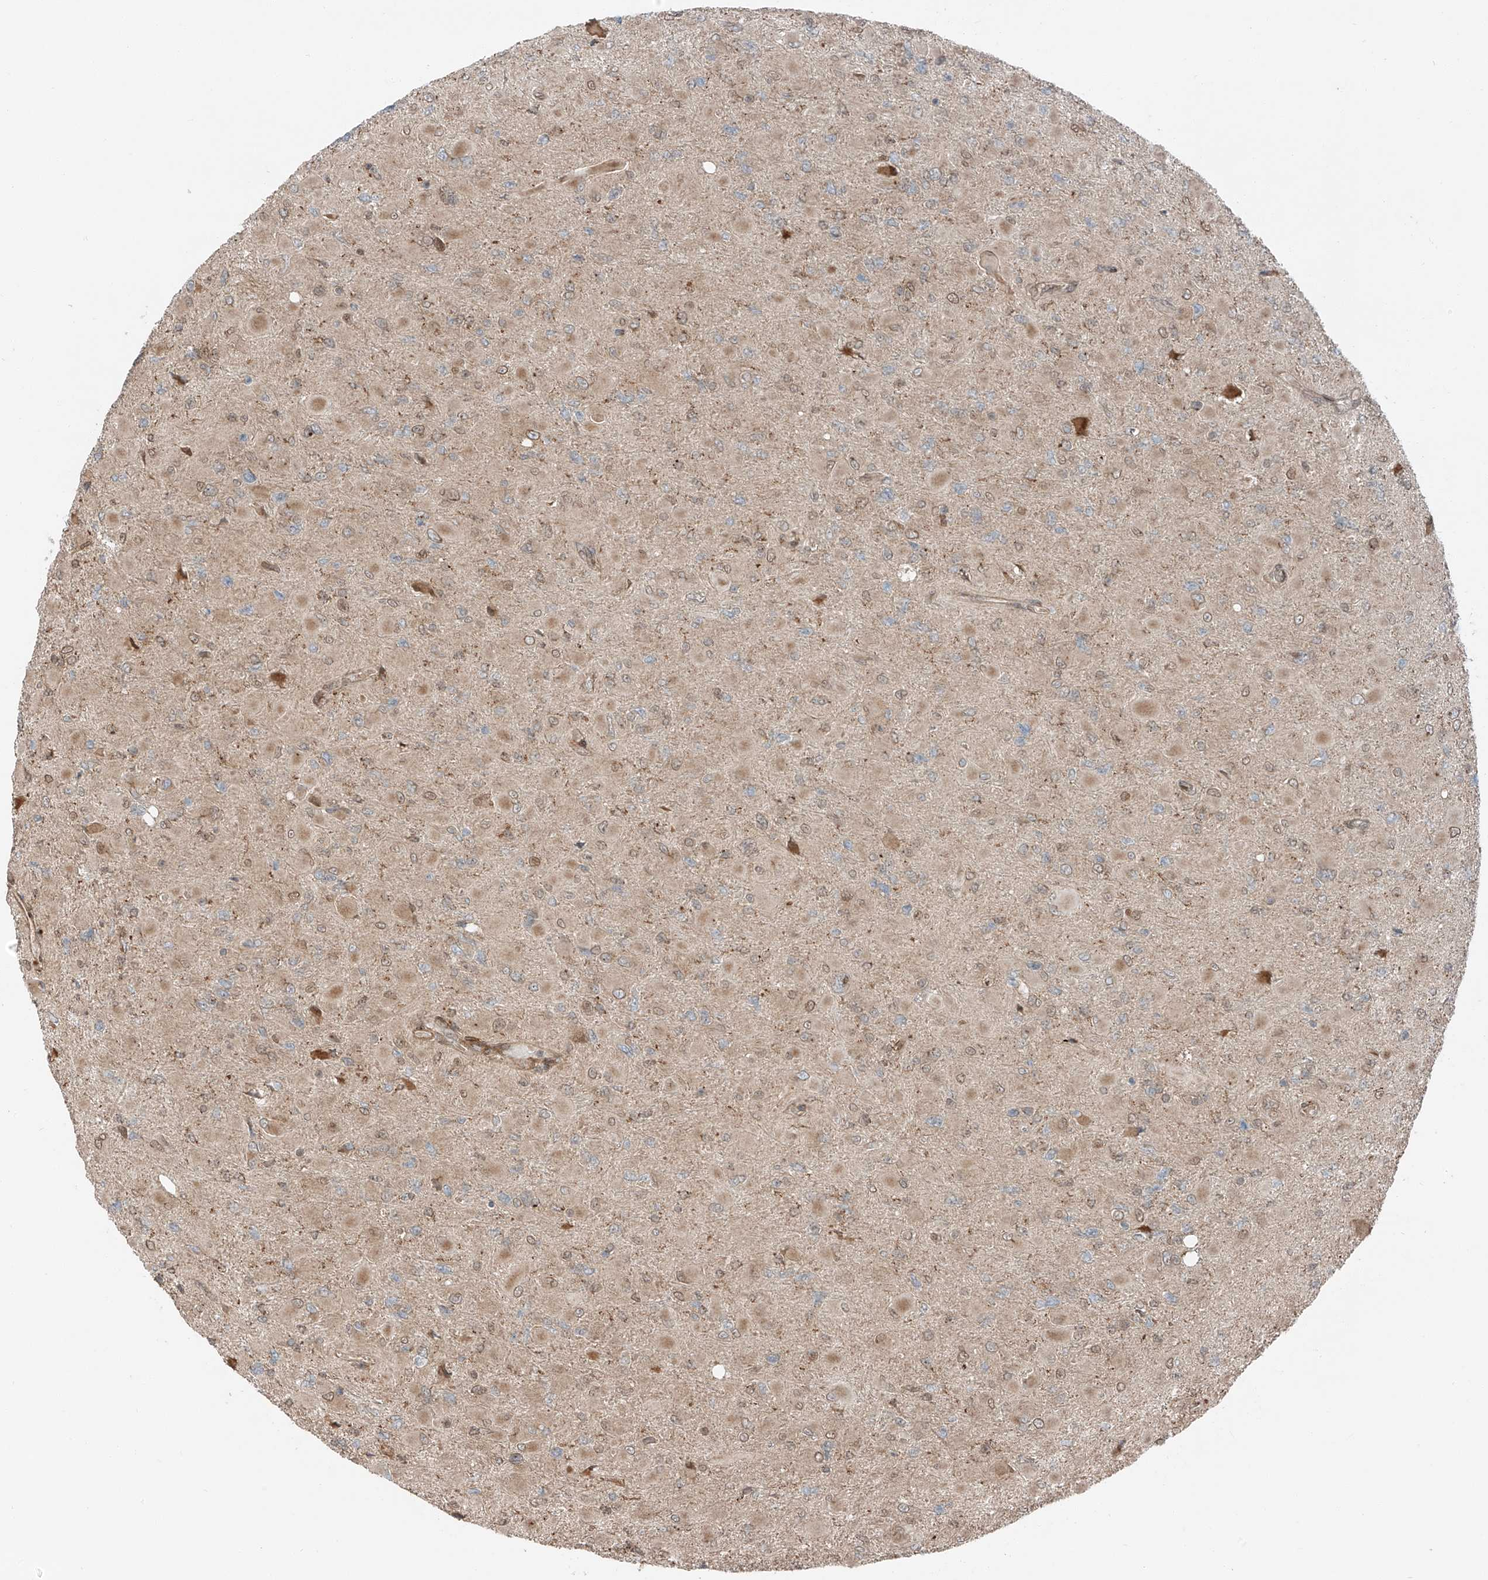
{"staining": {"intensity": "negative", "quantity": "none", "location": "none"}, "tissue": "glioma", "cell_type": "Tumor cells", "image_type": "cancer", "snomed": [{"axis": "morphology", "description": "Glioma, malignant, High grade"}, {"axis": "topography", "description": "Cerebral cortex"}], "caption": "Immunohistochemical staining of human glioma shows no significant expression in tumor cells.", "gene": "CEP162", "patient": {"sex": "female", "age": 36}}